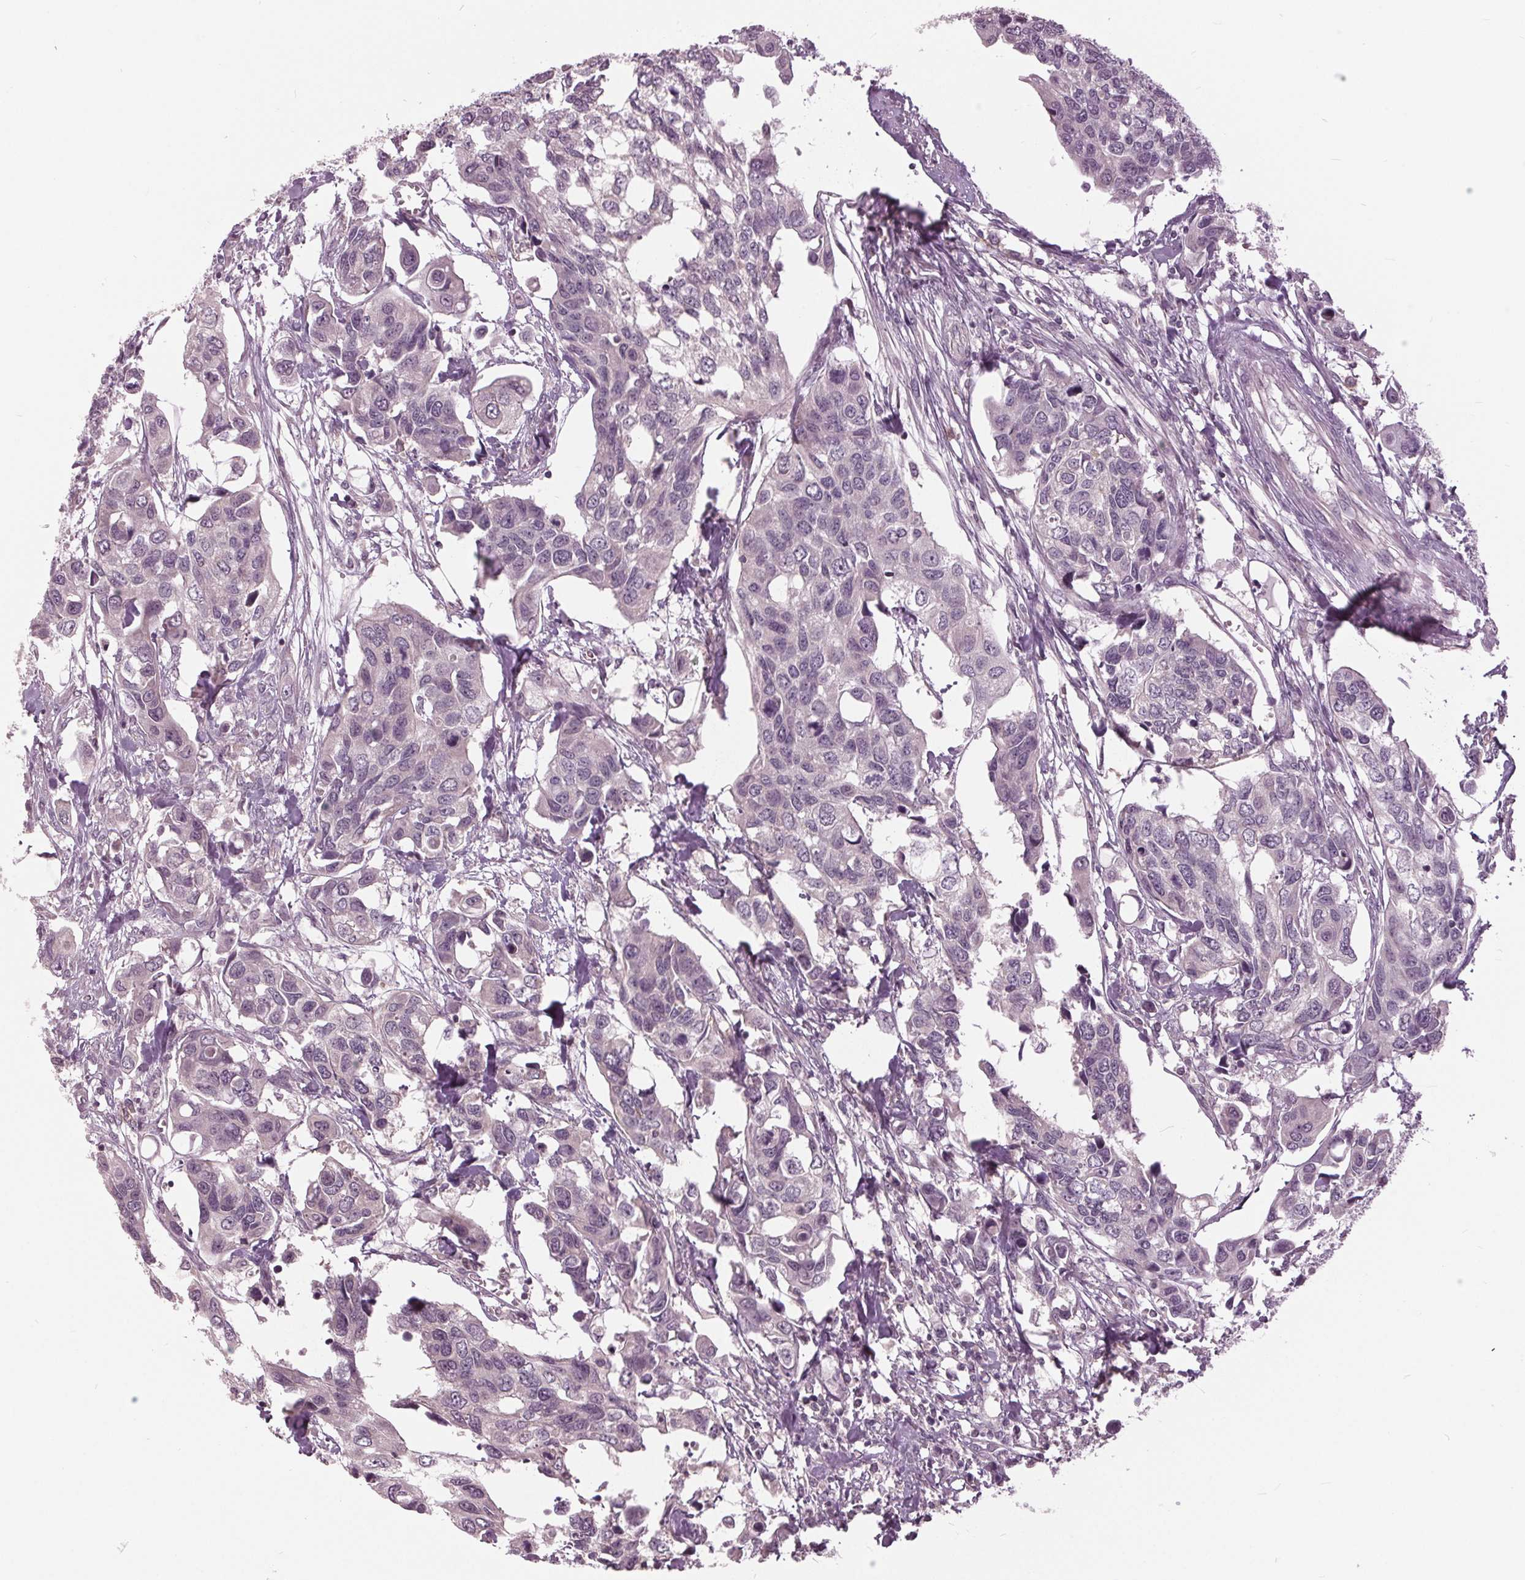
{"staining": {"intensity": "negative", "quantity": "none", "location": "none"}, "tissue": "urothelial cancer", "cell_type": "Tumor cells", "image_type": "cancer", "snomed": [{"axis": "morphology", "description": "Urothelial carcinoma, High grade"}, {"axis": "topography", "description": "Urinary bladder"}], "caption": "This is a image of immunohistochemistry staining of urothelial cancer, which shows no staining in tumor cells.", "gene": "SIGLEC6", "patient": {"sex": "male", "age": 60}}